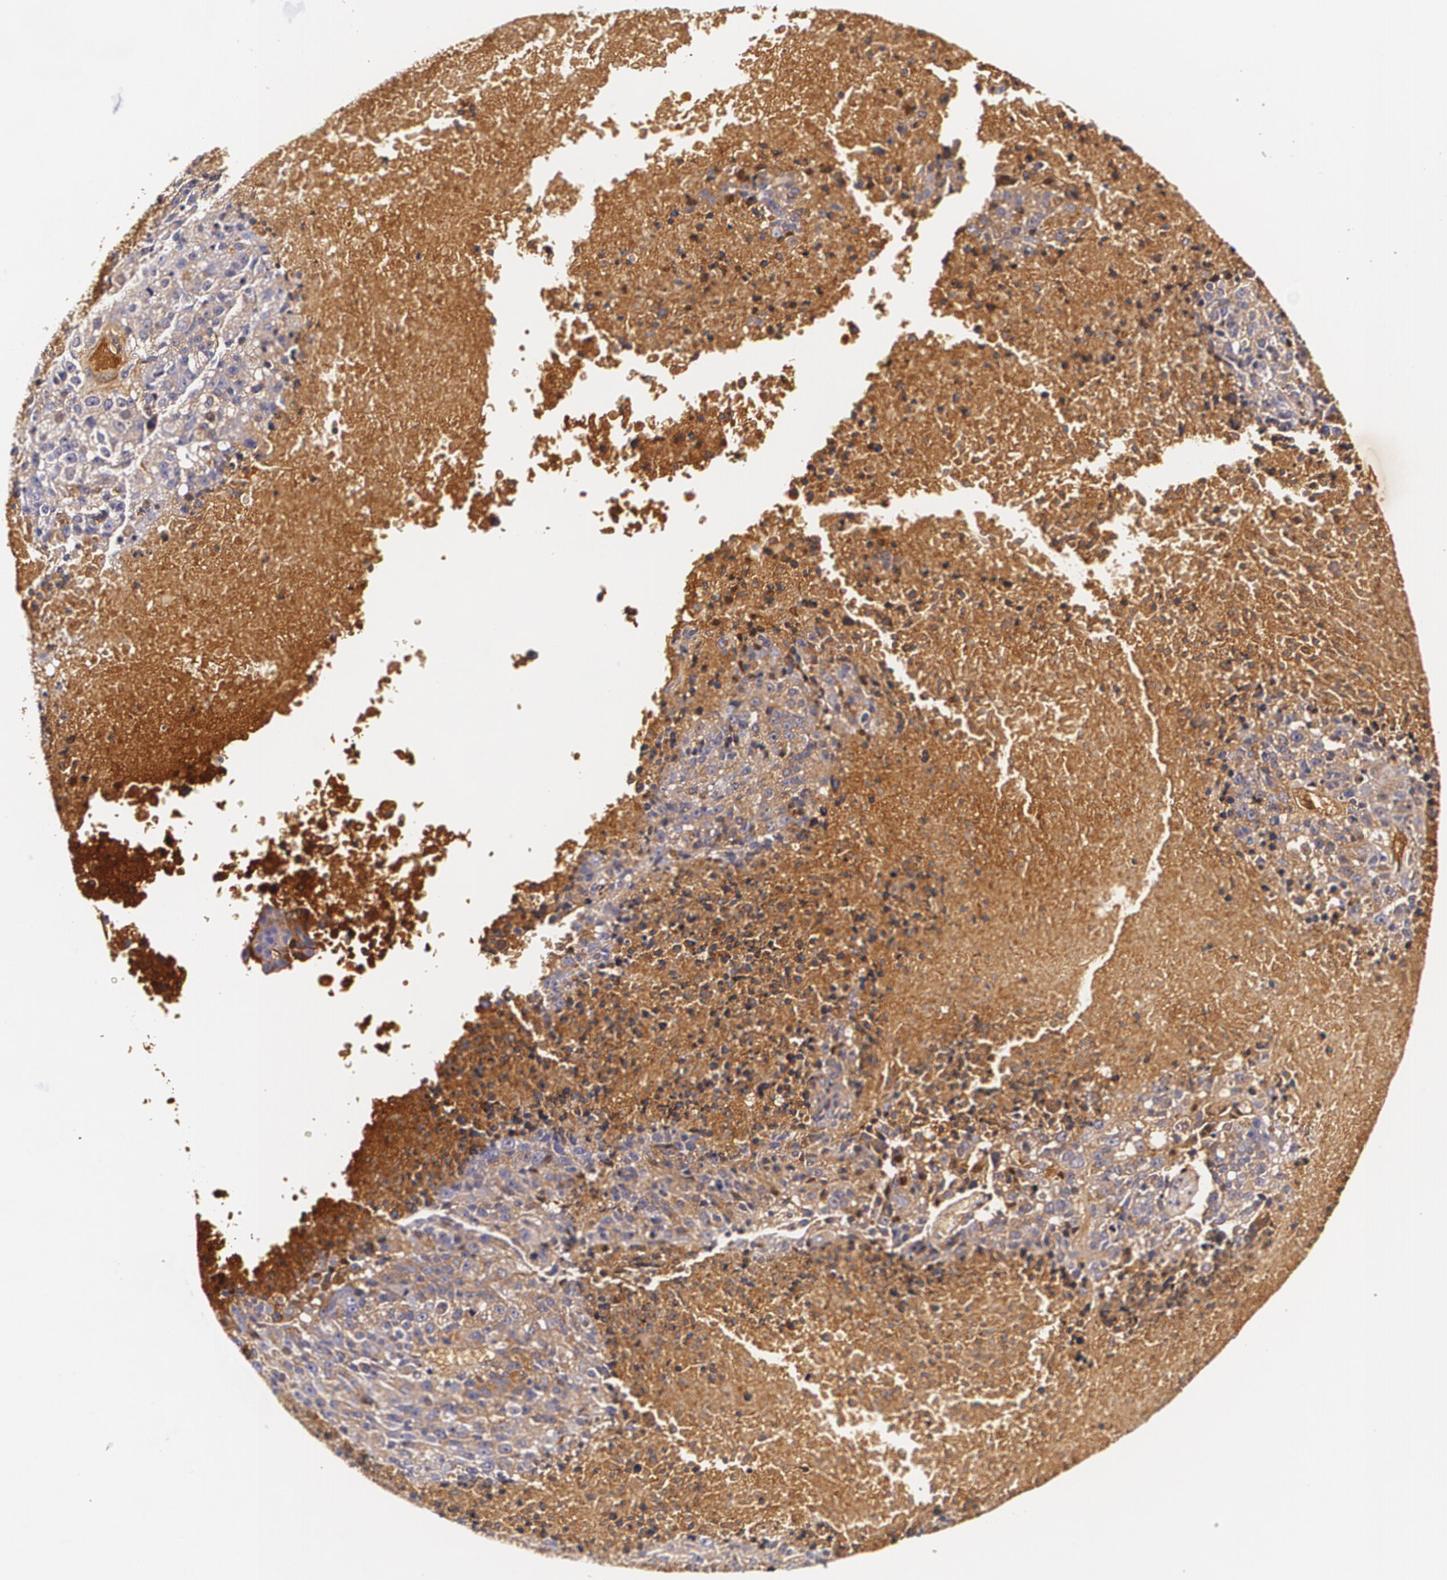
{"staining": {"intensity": "negative", "quantity": "none", "location": "none"}, "tissue": "melanoma", "cell_type": "Tumor cells", "image_type": "cancer", "snomed": [{"axis": "morphology", "description": "Malignant melanoma, Metastatic site"}, {"axis": "topography", "description": "Cerebral cortex"}], "caption": "Malignant melanoma (metastatic site) stained for a protein using immunohistochemistry shows no positivity tumor cells.", "gene": "TTR", "patient": {"sex": "female", "age": 52}}